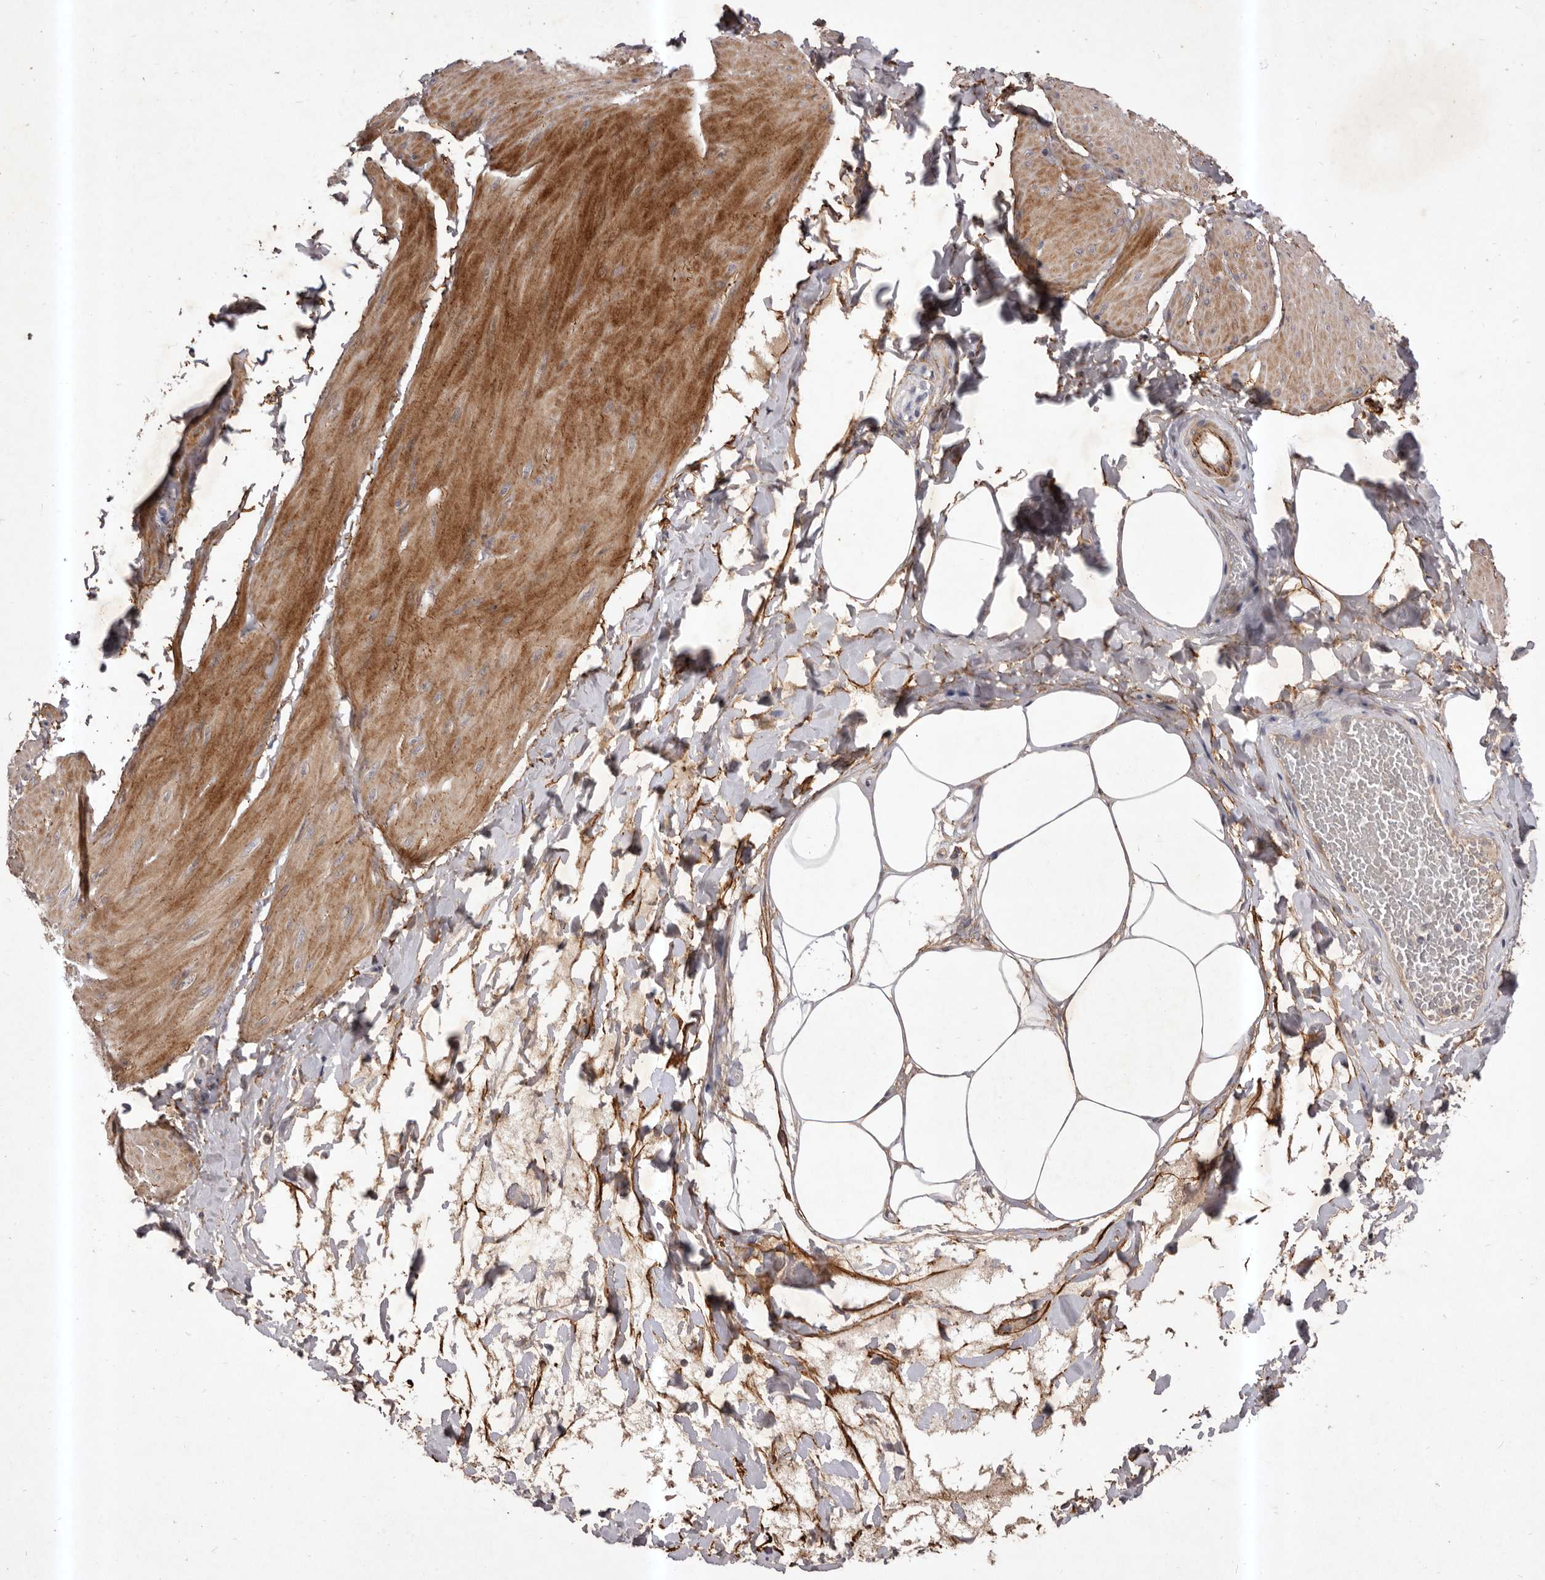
{"staining": {"intensity": "moderate", "quantity": ">75%", "location": "cytoplasmic/membranous"}, "tissue": "smooth muscle", "cell_type": "Smooth muscle cells", "image_type": "normal", "snomed": [{"axis": "morphology", "description": "Urothelial carcinoma, High grade"}, {"axis": "topography", "description": "Urinary bladder"}], "caption": "DAB immunohistochemical staining of unremarkable human smooth muscle exhibits moderate cytoplasmic/membranous protein positivity in about >75% of smooth muscle cells. (DAB (3,3'-diaminobenzidine) = brown stain, brightfield microscopy at high magnification).", "gene": "HBS1L", "patient": {"sex": "male", "age": 46}}